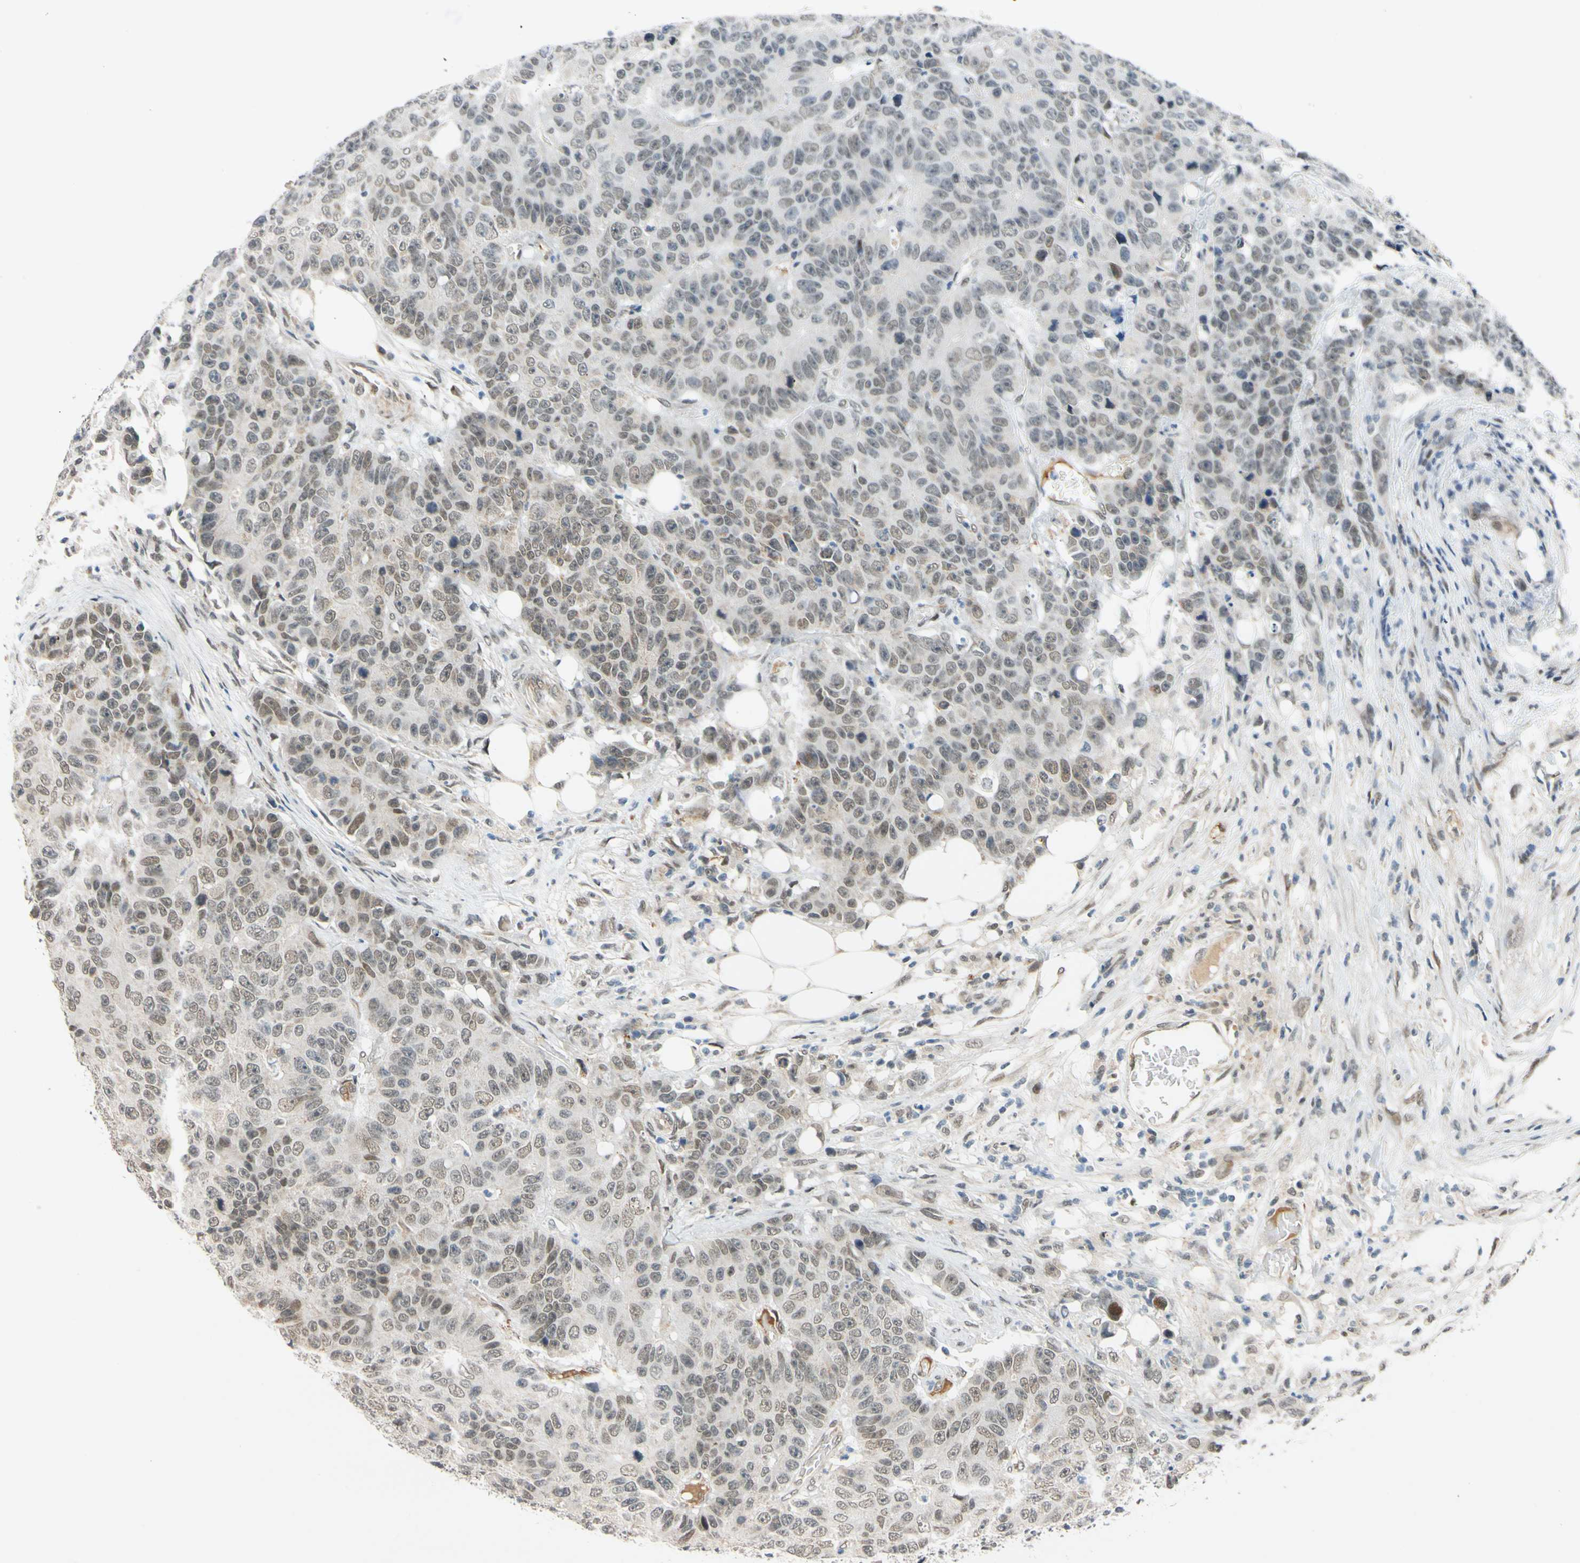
{"staining": {"intensity": "weak", "quantity": "25%-75%", "location": "cytoplasmic/membranous,nuclear"}, "tissue": "colorectal cancer", "cell_type": "Tumor cells", "image_type": "cancer", "snomed": [{"axis": "morphology", "description": "Adenocarcinoma, NOS"}, {"axis": "topography", "description": "Colon"}], "caption": "Protein positivity by IHC displays weak cytoplasmic/membranous and nuclear positivity in about 25%-75% of tumor cells in adenocarcinoma (colorectal).", "gene": "POGZ", "patient": {"sex": "female", "age": 86}}